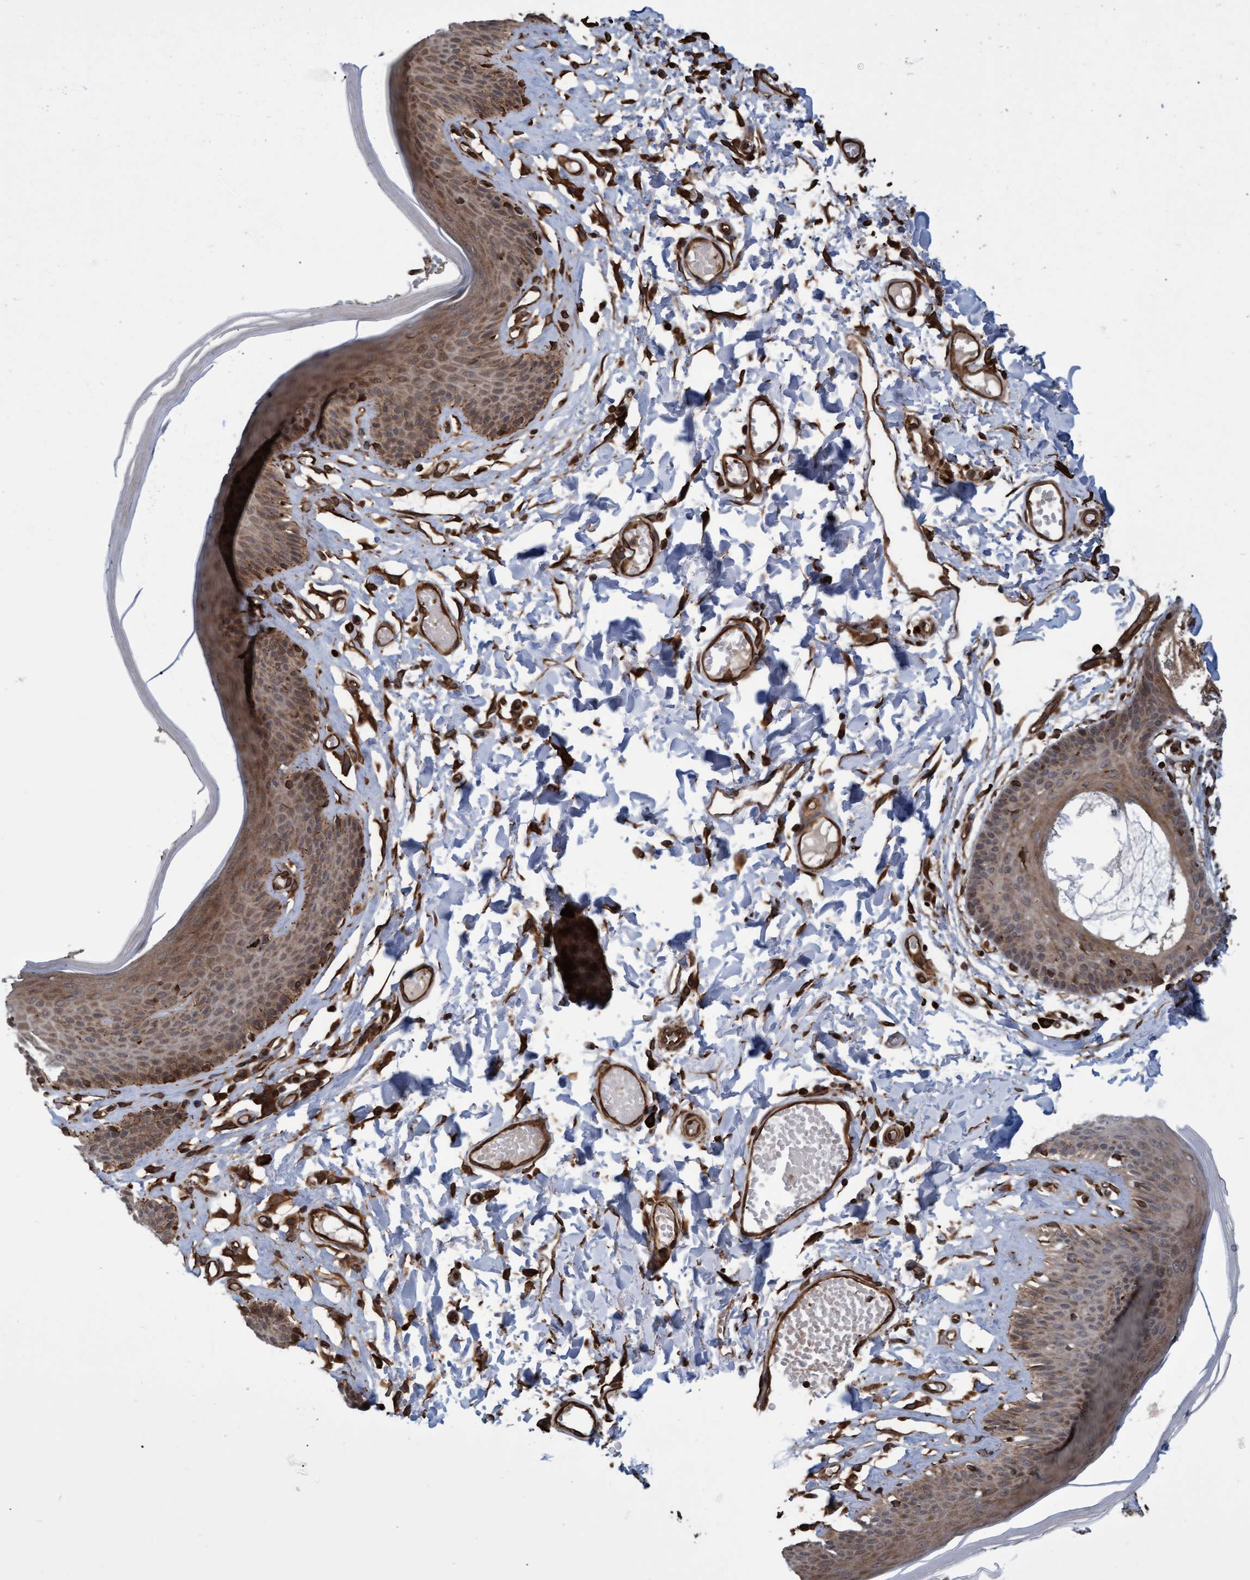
{"staining": {"intensity": "moderate", "quantity": "25%-75%", "location": "cytoplasmic/membranous"}, "tissue": "skin", "cell_type": "Epidermal cells", "image_type": "normal", "snomed": [{"axis": "morphology", "description": "Normal tissue, NOS"}, {"axis": "topography", "description": "Vulva"}], "caption": "Skin stained with DAB (3,3'-diaminobenzidine) IHC reveals medium levels of moderate cytoplasmic/membranous staining in approximately 25%-75% of epidermal cells. (DAB = brown stain, brightfield microscopy at high magnification).", "gene": "TNFRSF10B", "patient": {"sex": "female", "age": 73}}